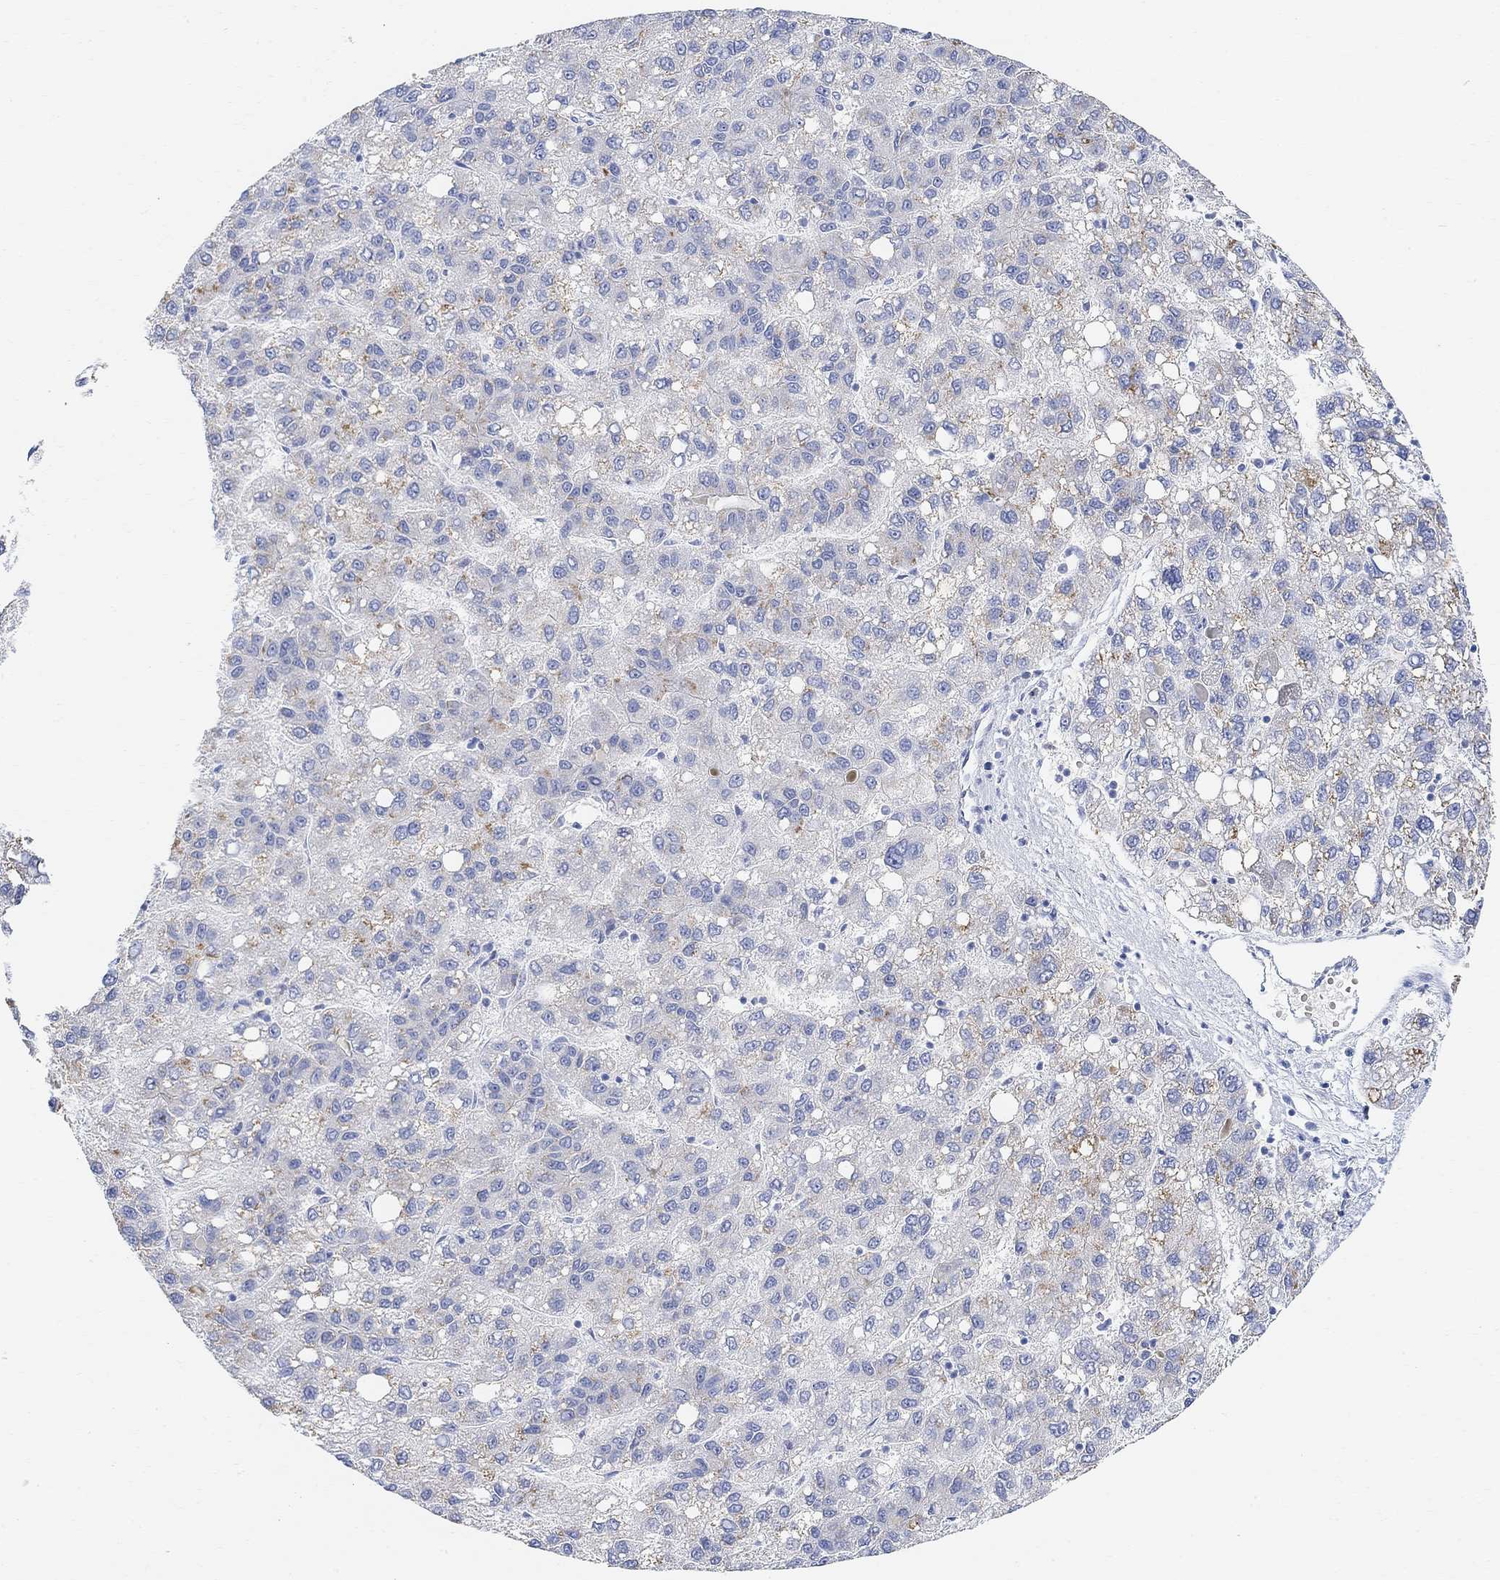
{"staining": {"intensity": "moderate", "quantity": "<25%", "location": "cytoplasmic/membranous"}, "tissue": "liver cancer", "cell_type": "Tumor cells", "image_type": "cancer", "snomed": [{"axis": "morphology", "description": "Carcinoma, Hepatocellular, NOS"}, {"axis": "topography", "description": "Liver"}], "caption": "Liver cancer stained for a protein (brown) shows moderate cytoplasmic/membranous positive staining in about <25% of tumor cells.", "gene": "RETNLB", "patient": {"sex": "female", "age": 82}}